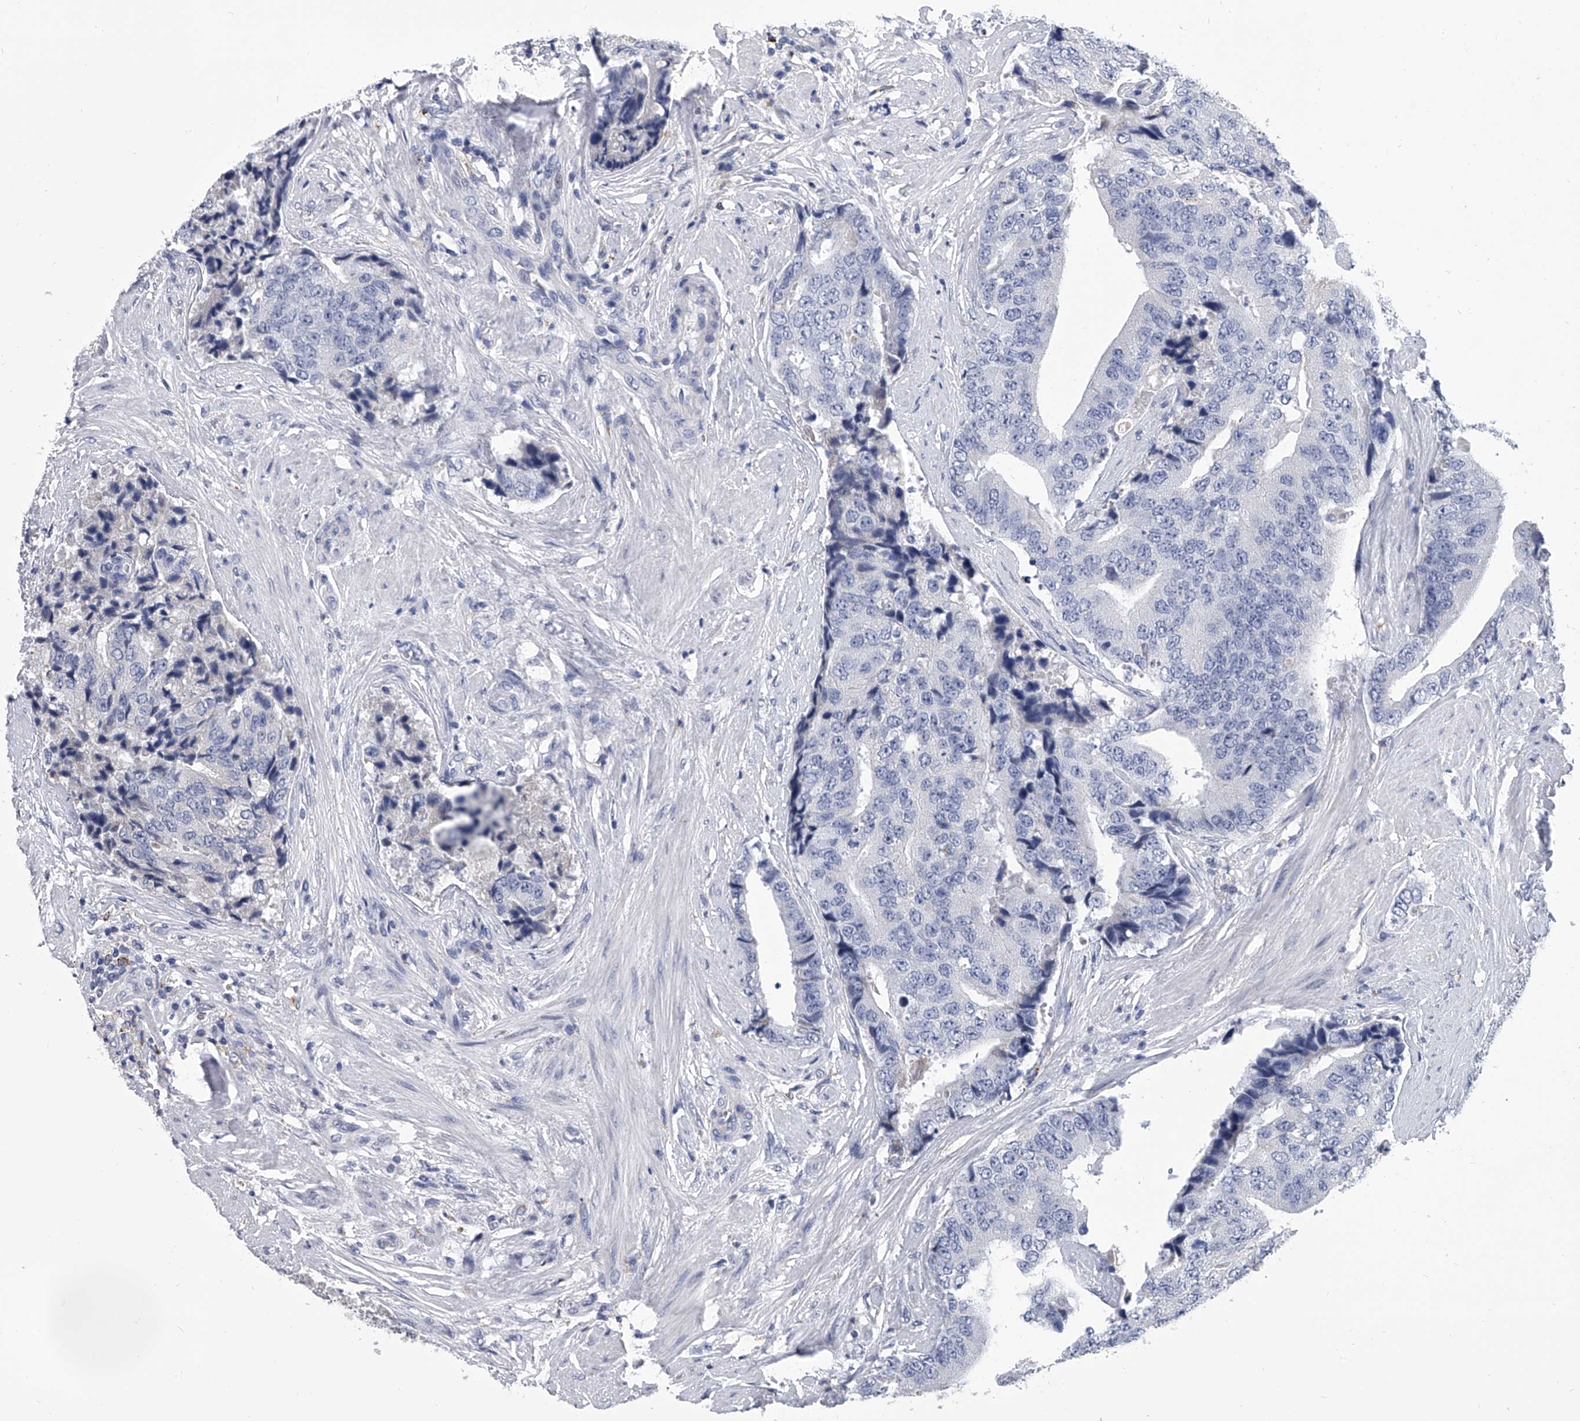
{"staining": {"intensity": "negative", "quantity": "none", "location": "none"}, "tissue": "prostate cancer", "cell_type": "Tumor cells", "image_type": "cancer", "snomed": [{"axis": "morphology", "description": "Adenocarcinoma, High grade"}, {"axis": "topography", "description": "Prostate"}], "caption": "Immunohistochemistry (IHC) of human adenocarcinoma (high-grade) (prostate) reveals no positivity in tumor cells.", "gene": "TRIM8", "patient": {"sex": "male", "age": 70}}